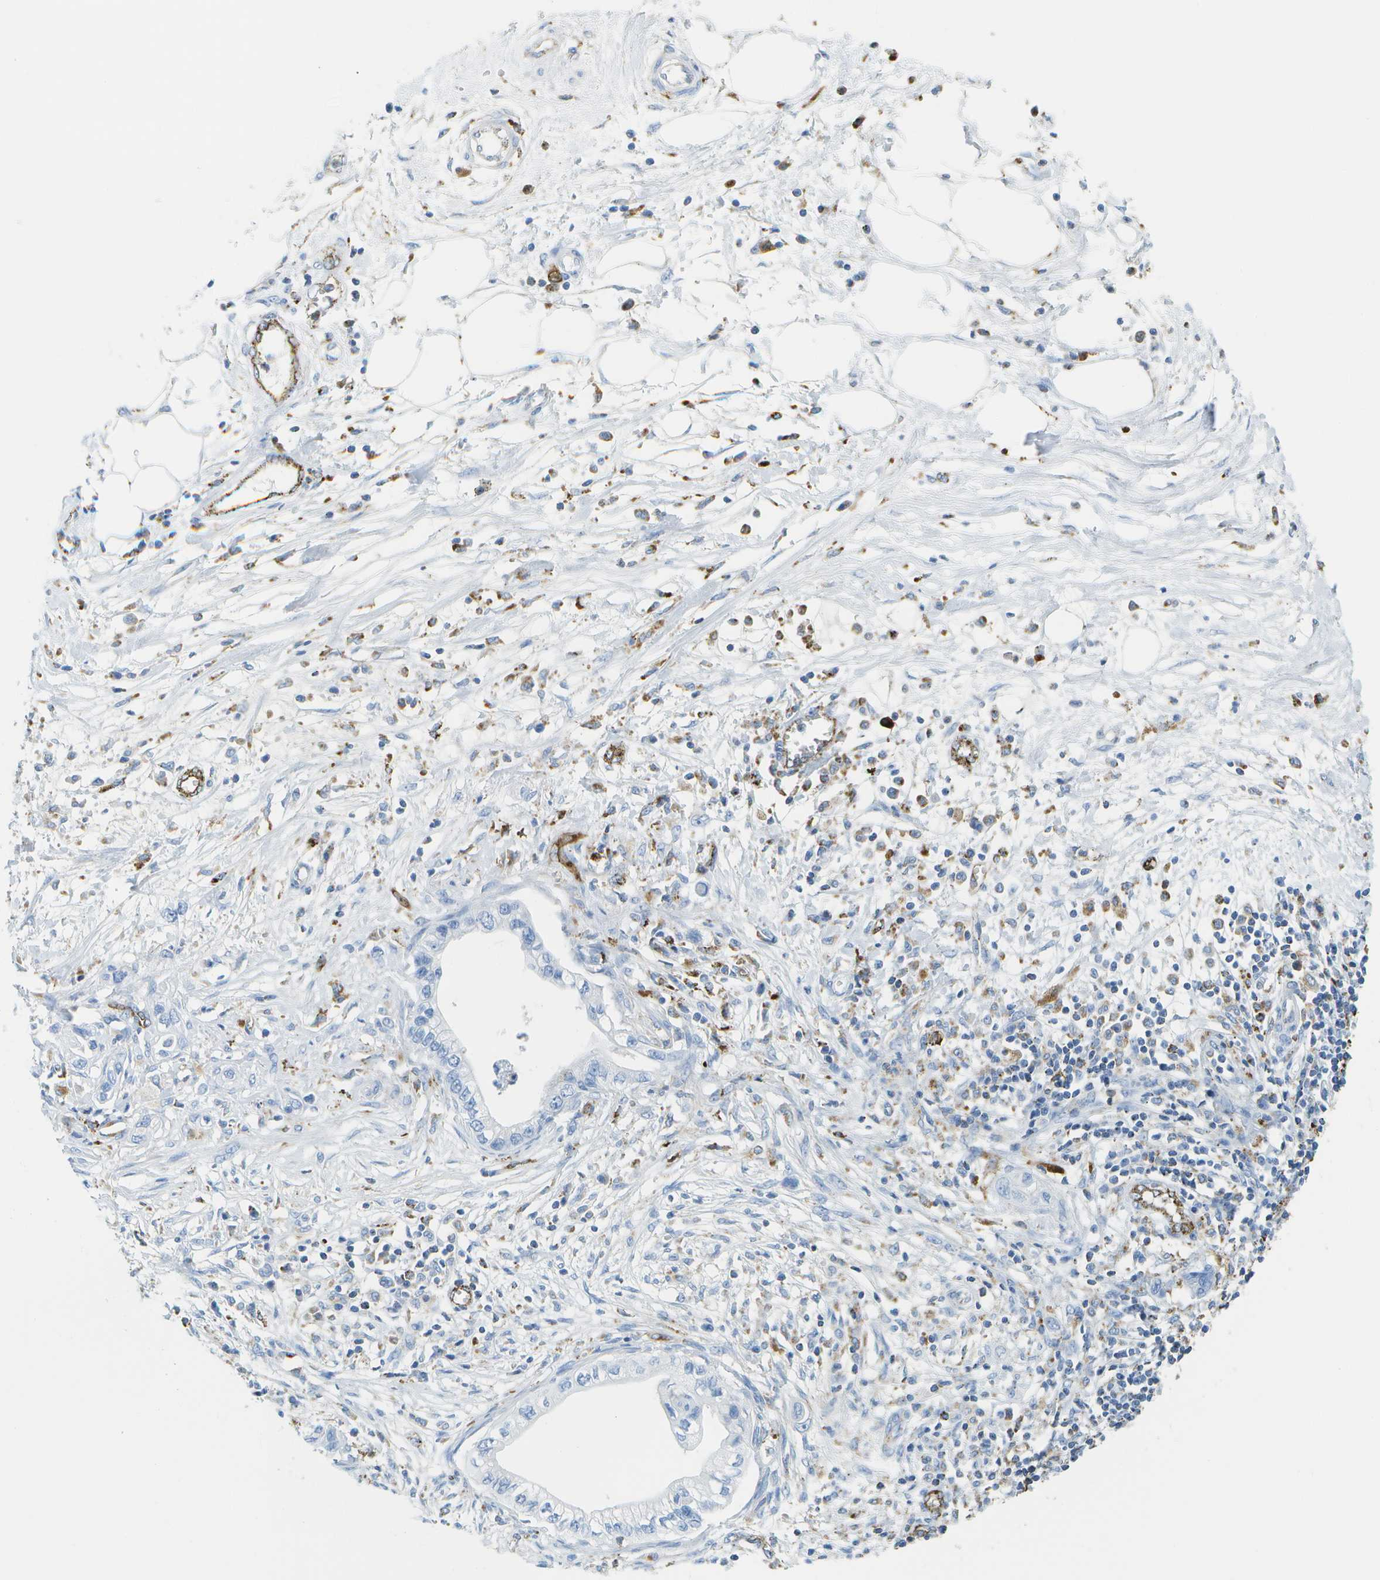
{"staining": {"intensity": "negative", "quantity": "none", "location": "none"}, "tissue": "pancreatic cancer", "cell_type": "Tumor cells", "image_type": "cancer", "snomed": [{"axis": "morphology", "description": "Adenocarcinoma, NOS"}, {"axis": "topography", "description": "Pancreas"}], "caption": "This is an immunohistochemistry image of human pancreatic adenocarcinoma. There is no staining in tumor cells.", "gene": "PRCP", "patient": {"sex": "male", "age": 56}}